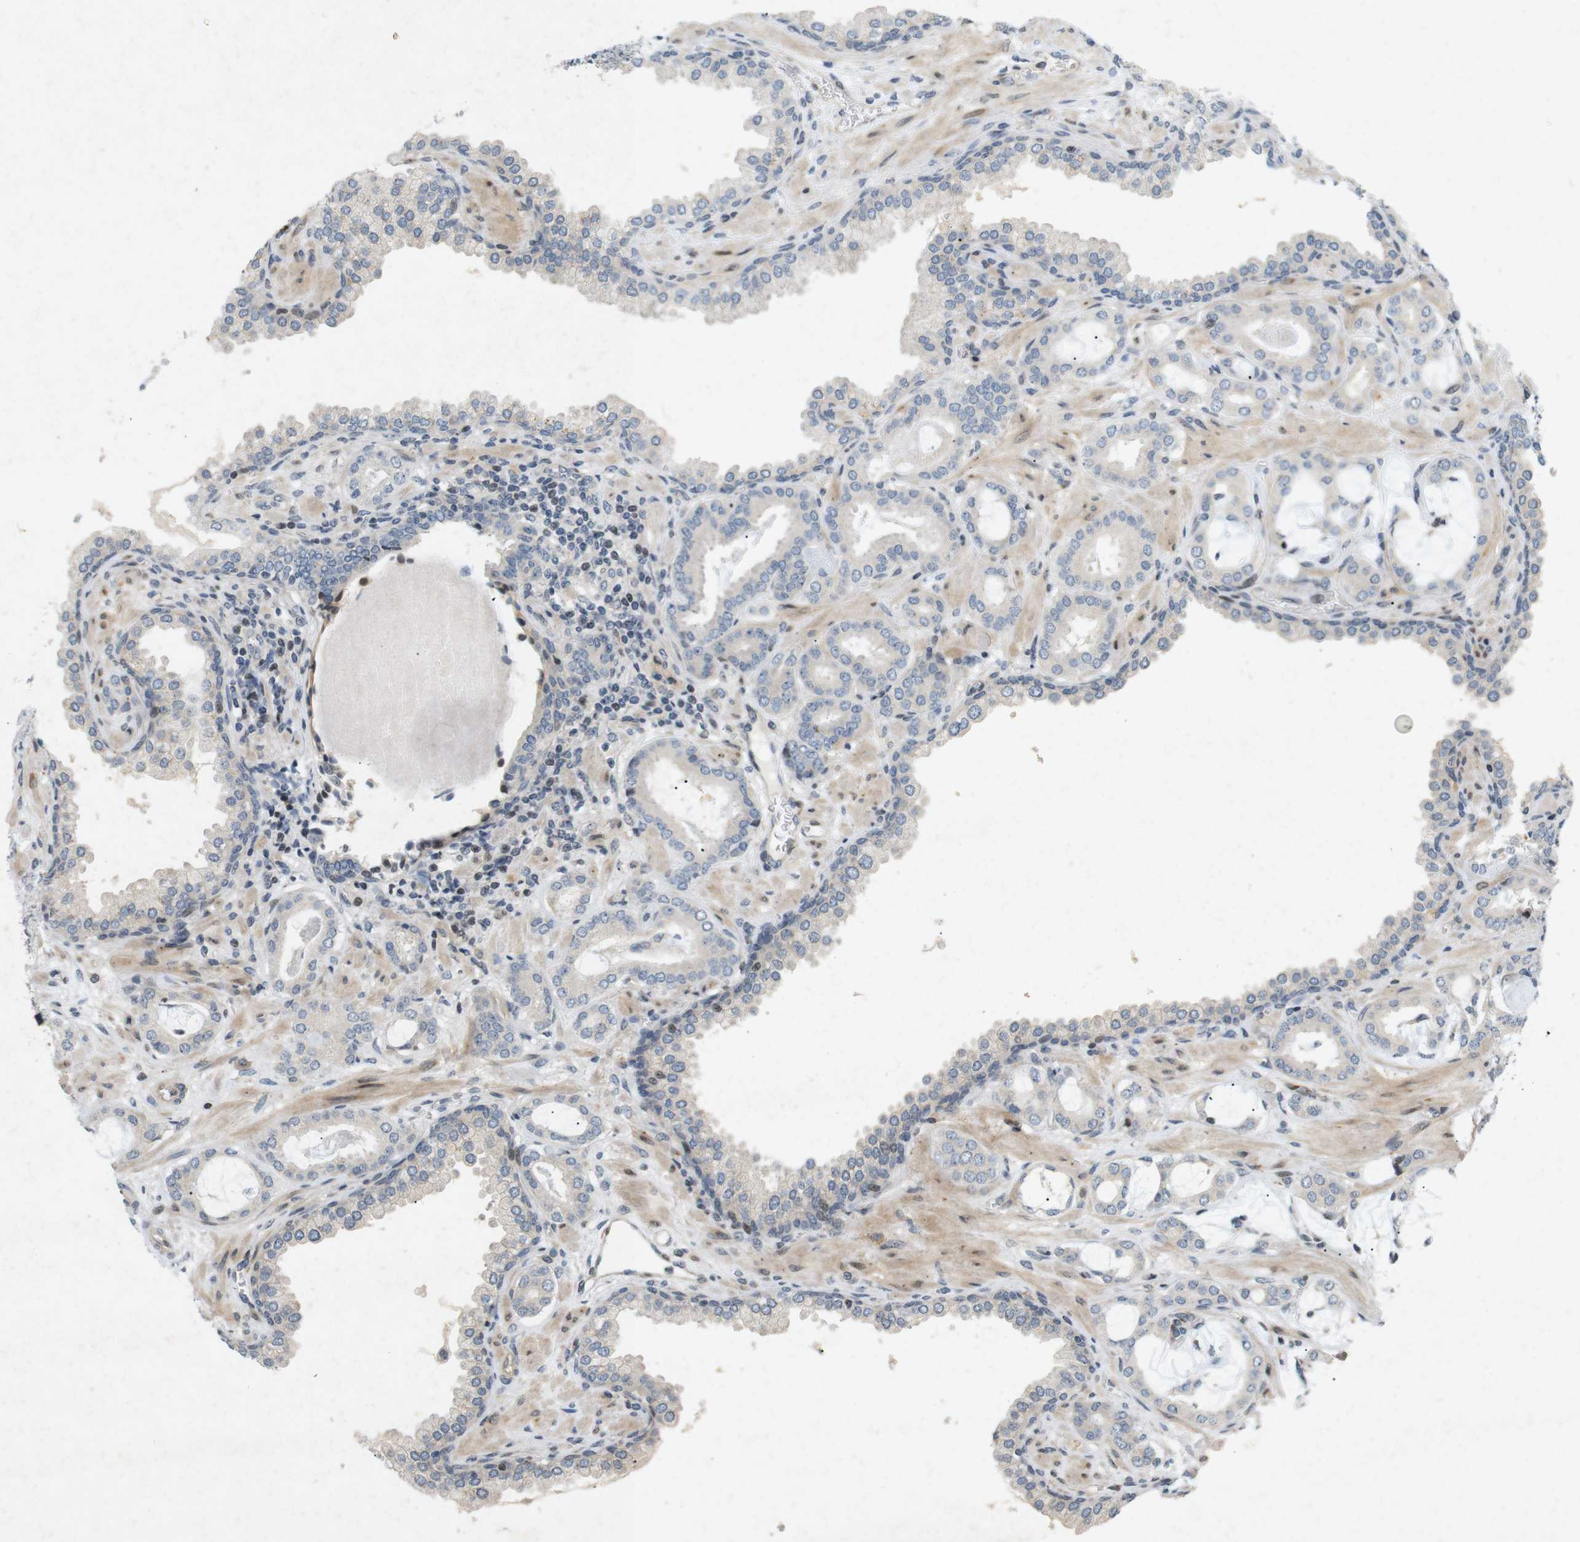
{"staining": {"intensity": "negative", "quantity": "none", "location": "none"}, "tissue": "prostate cancer", "cell_type": "Tumor cells", "image_type": "cancer", "snomed": [{"axis": "morphology", "description": "Adenocarcinoma, Low grade"}, {"axis": "topography", "description": "Prostate"}], "caption": "Prostate cancer (adenocarcinoma (low-grade)) was stained to show a protein in brown. There is no significant staining in tumor cells.", "gene": "PPP1R14A", "patient": {"sex": "male", "age": 53}}